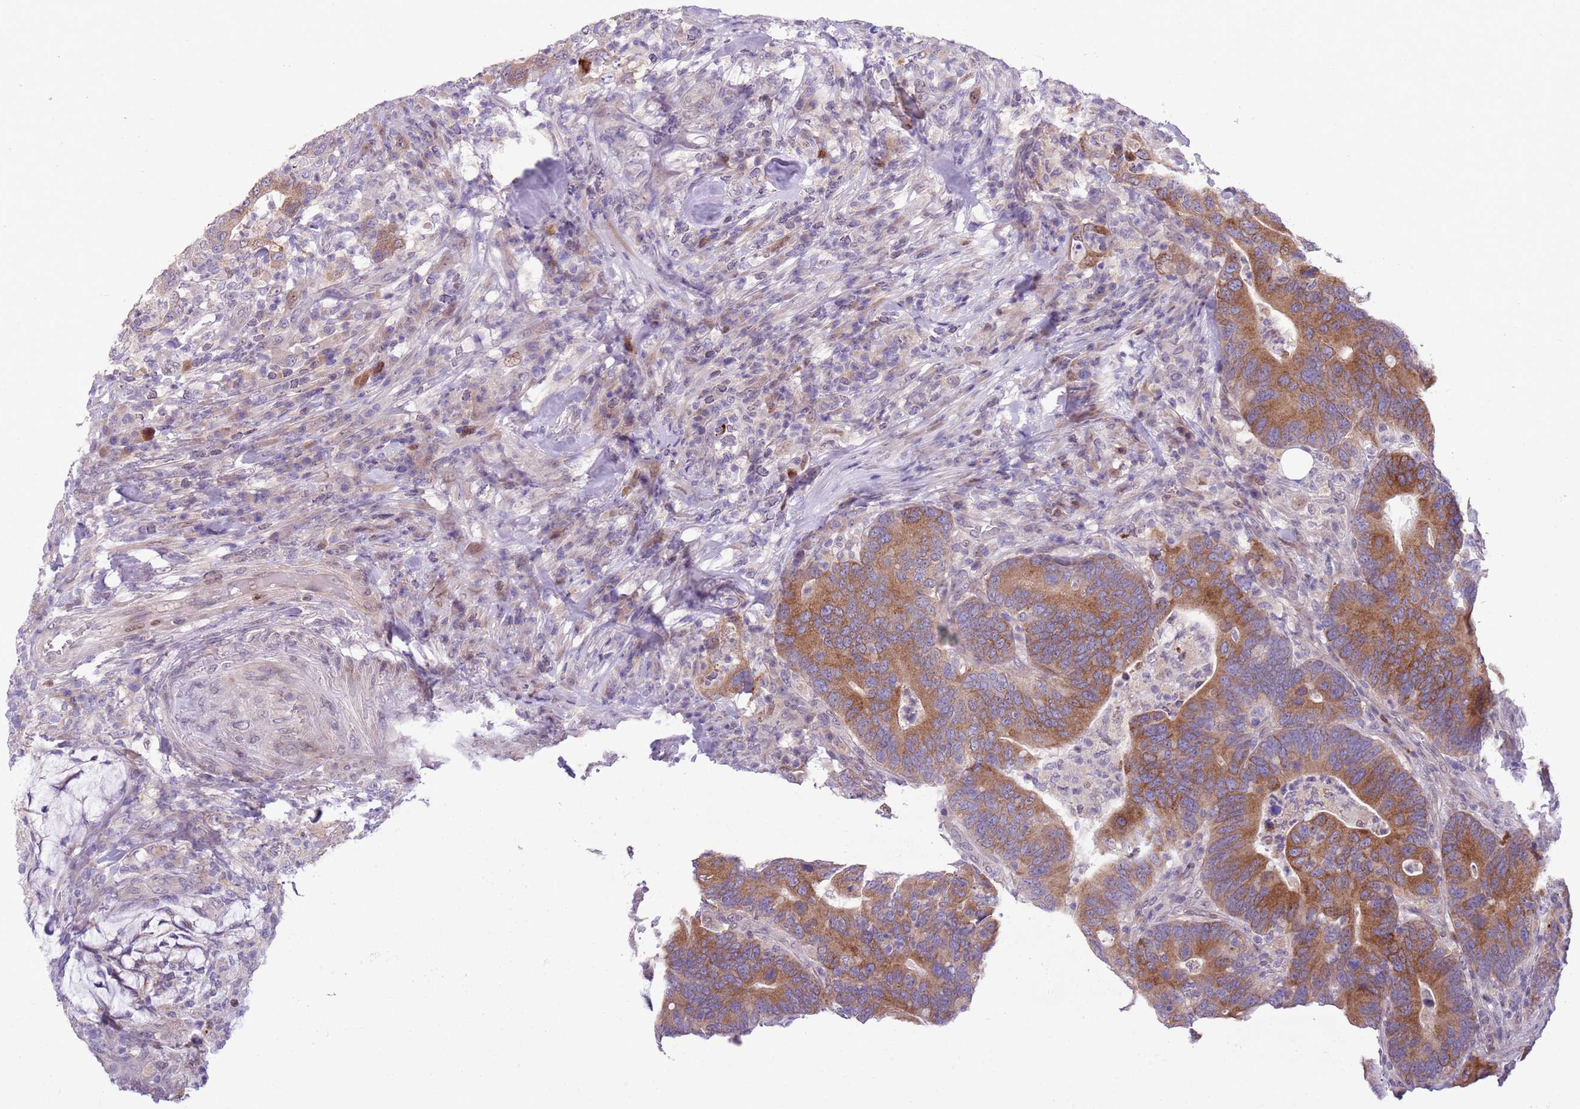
{"staining": {"intensity": "strong", "quantity": "25%-75%", "location": "cytoplasmic/membranous"}, "tissue": "colorectal cancer", "cell_type": "Tumor cells", "image_type": "cancer", "snomed": [{"axis": "morphology", "description": "Adenocarcinoma, NOS"}, {"axis": "topography", "description": "Colon"}], "caption": "Human adenocarcinoma (colorectal) stained with a protein marker reveals strong staining in tumor cells.", "gene": "CCND2", "patient": {"sex": "female", "age": 66}}